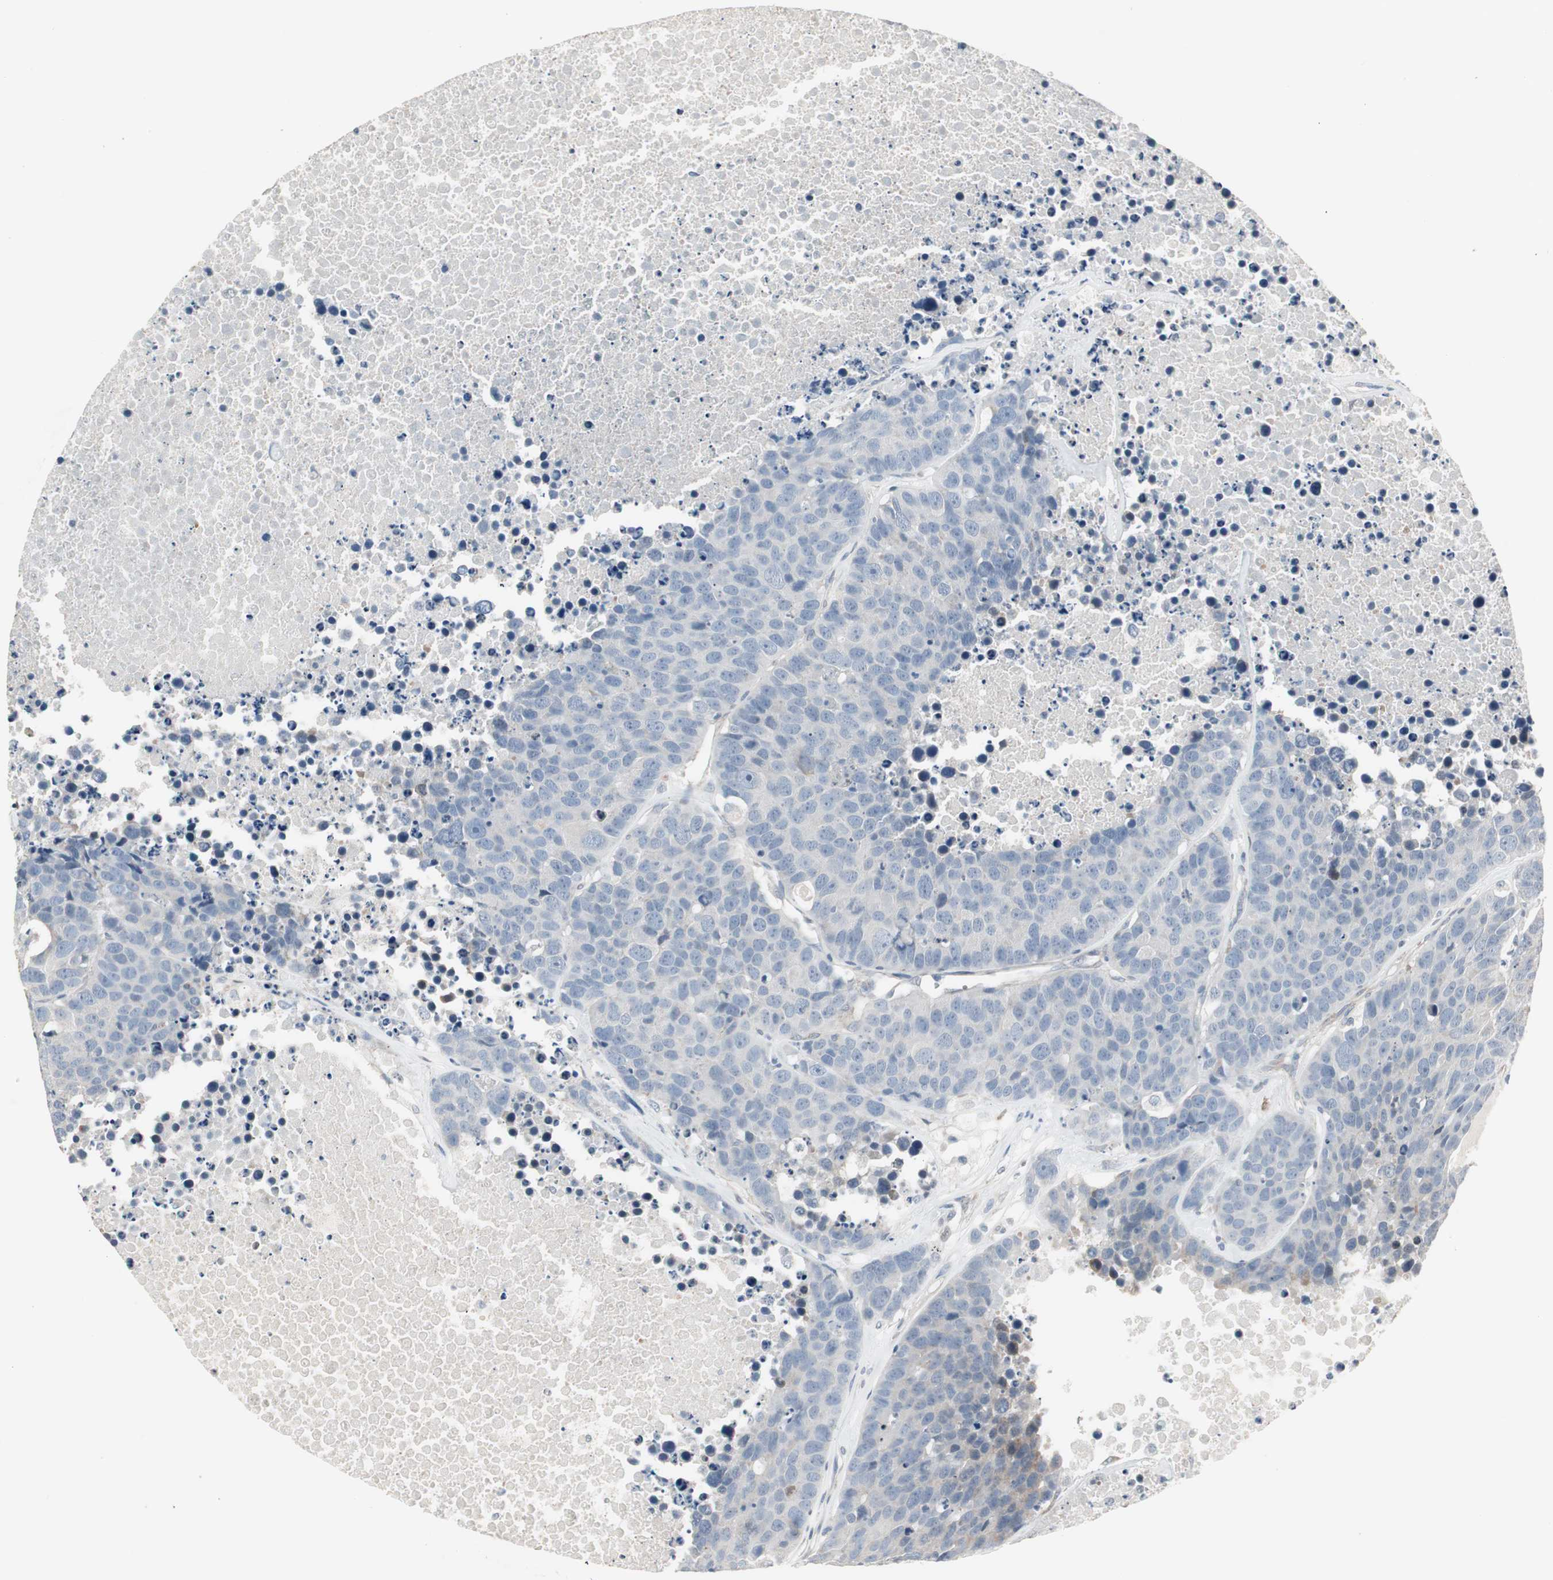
{"staining": {"intensity": "negative", "quantity": "none", "location": "none"}, "tissue": "carcinoid", "cell_type": "Tumor cells", "image_type": "cancer", "snomed": [{"axis": "morphology", "description": "Carcinoid, malignant, NOS"}, {"axis": "topography", "description": "Lung"}], "caption": "An image of carcinoid stained for a protein demonstrates no brown staining in tumor cells. (Brightfield microscopy of DAB immunohistochemistry (IHC) at high magnification).", "gene": "PDZK1", "patient": {"sex": "male", "age": 60}}